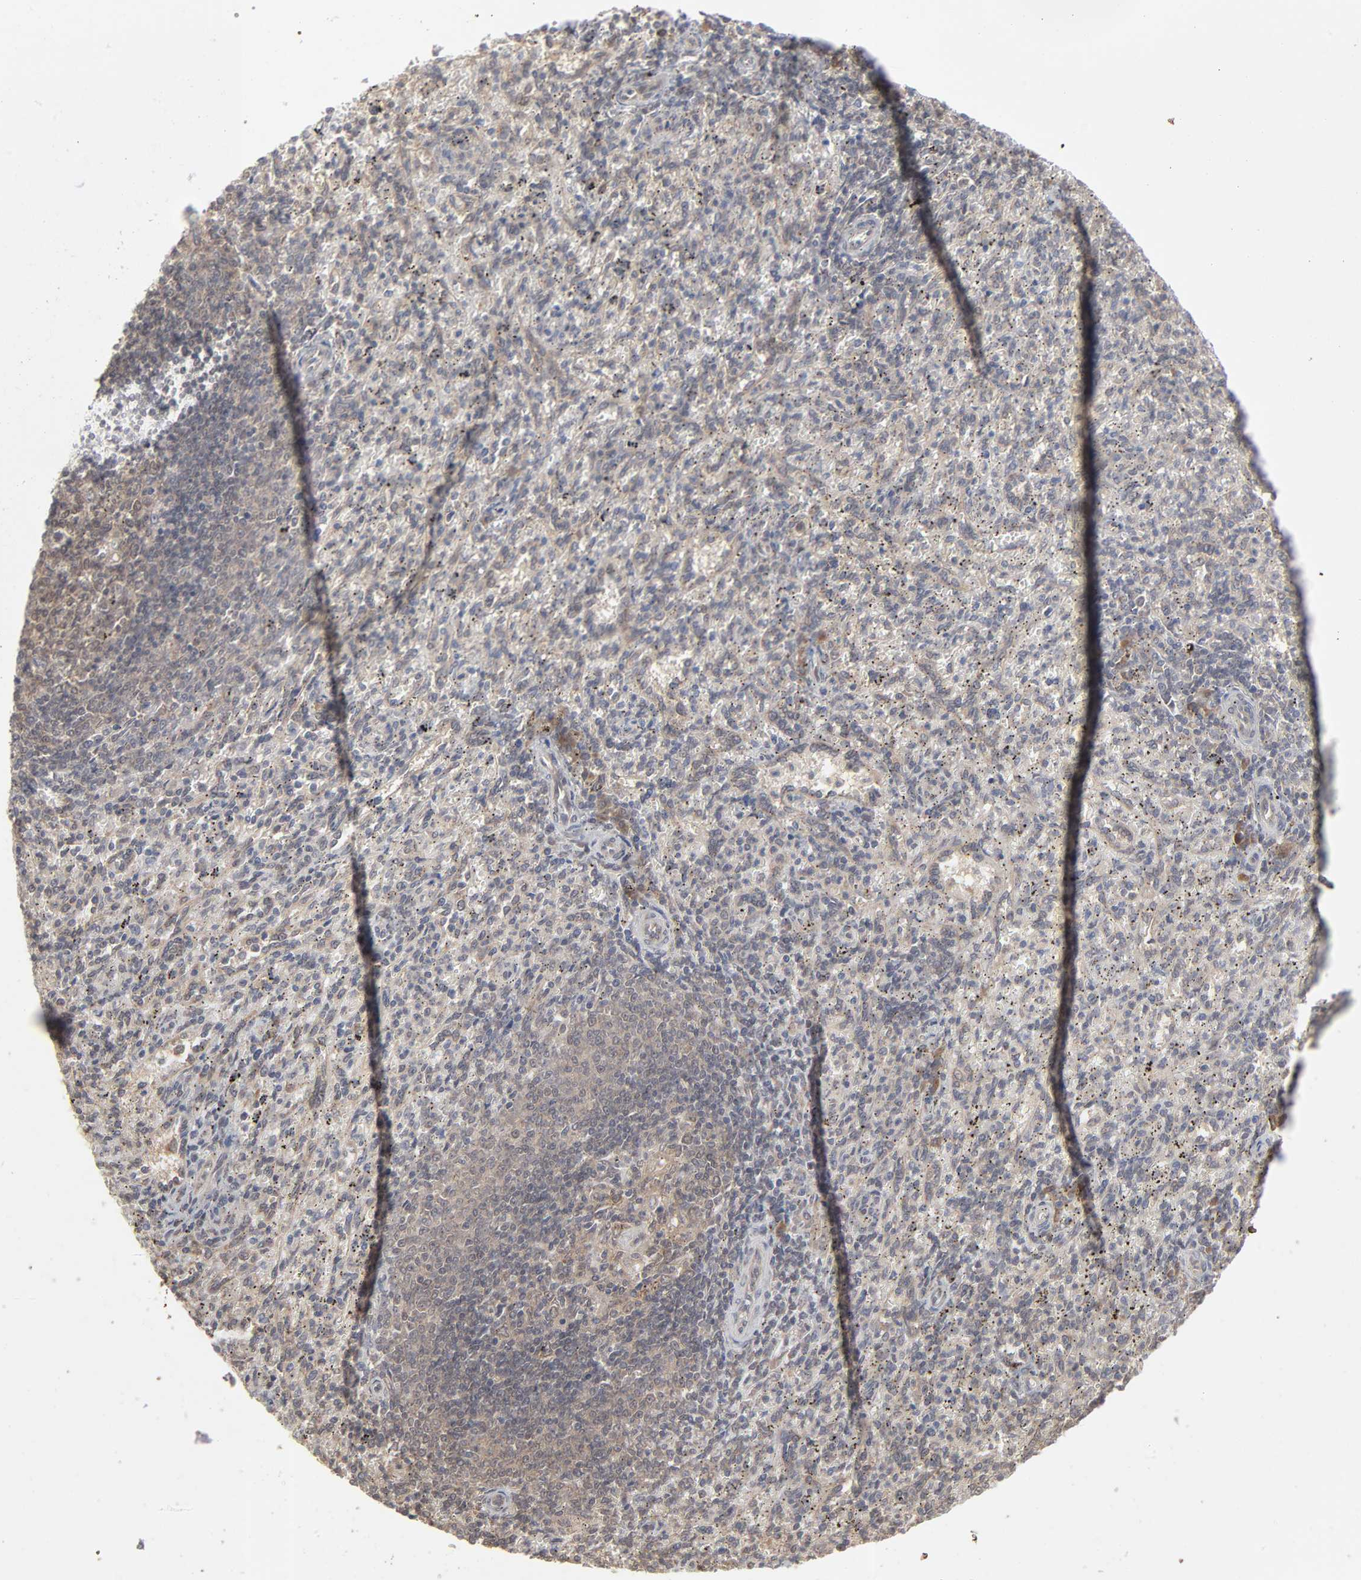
{"staining": {"intensity": "weak", "quantity": ">75%", "location": "cytoplasmic/membranous"}, "tissue": "spleen", "cell_type": "Cells in red pulp", "image_type": "normal", "snomed": [{"axis": "morphology", "description": "Normal tissue, NOS"}, {"axis": "topography", "description": "Spleen"}], "caption": "Protein analysis of unremarkable spleen displays weak cytoplasmic/membranous positivity in about >75% of cells in red pulp.", "gene": "SCFD1", "patient": {"sex": "female", "age": 10}}